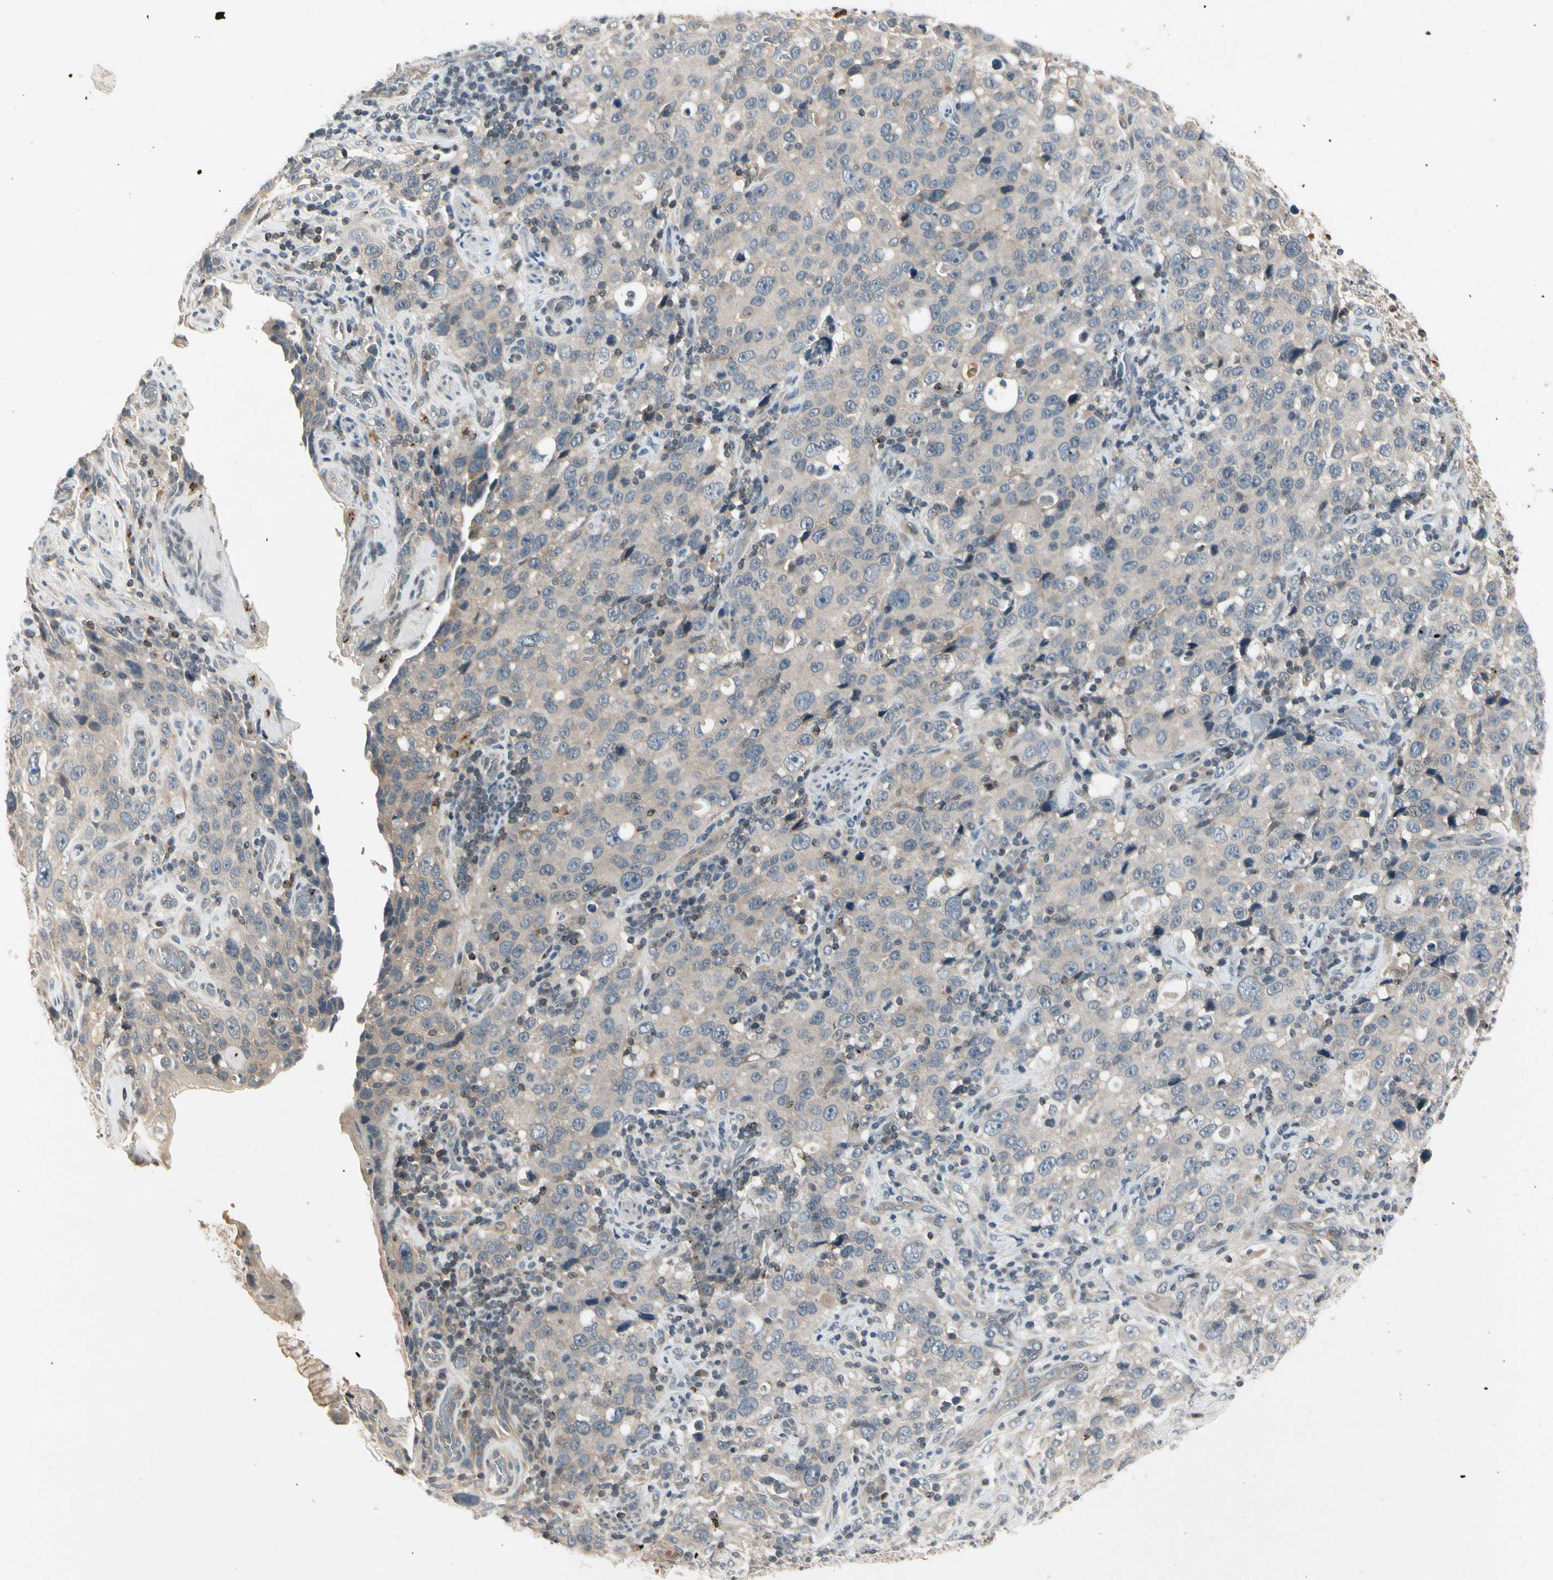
{"staining": {"intensity": "weak", "quantity": ">75%", "location": "cytoplasmic/membranous"}, "tissue": "stomach cancer", "cell_type": "Tumor cells", "image_type": "cancer", "snomed": [{"axis": "morphology", "description": "Normal tissue, NOS"}, {"axis": "morphology", "description": "Adenocarcinoma, NOS"}, {"axis": "topography", "description": "Stomach"}], "caption": "Human stomach adenocarcinoma stained with a protein marker shows weak staining in tumor cells.", "gene": "CCL4", "patient": {"sex": "male", "age": 48}}